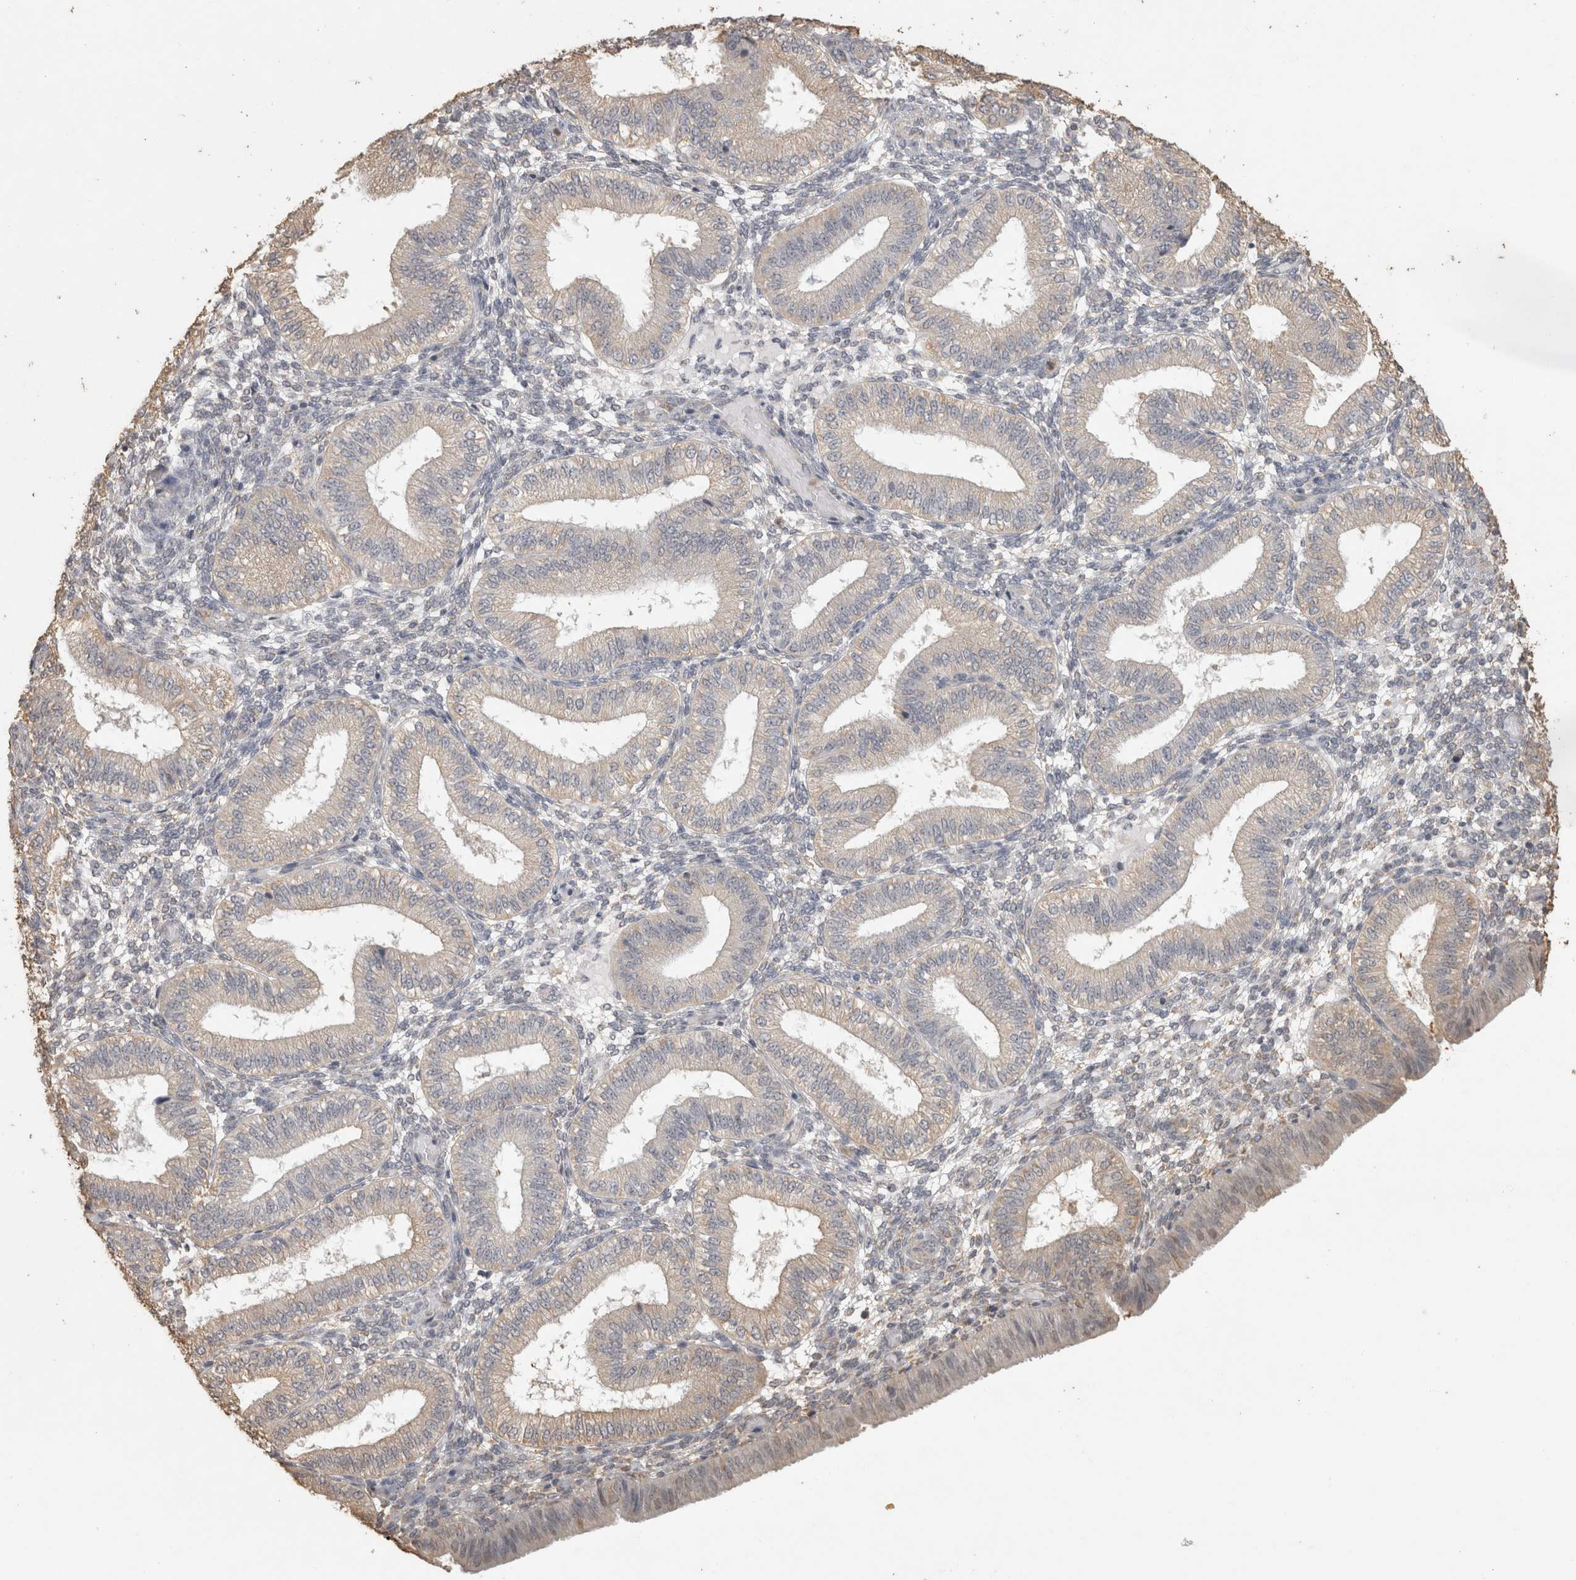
{"staining": {"intensity": "negative", "quantity": "none", "location": "none"}, "tissue": "endometrium", "cell_type": "Cells in endometrial stroma", "image_type": "normal", "snomed": [{"axis": "morphology", "description": "Normal tissue, NOS"}, {"axis": "topography", "description": "Endometrium"}], "caption": "Immunohistochemistry of normal endometrium shows no staining in cells in endometrial stroma.", "gene": "REPS2", "patient": {"sex": "female", "age": 39}}